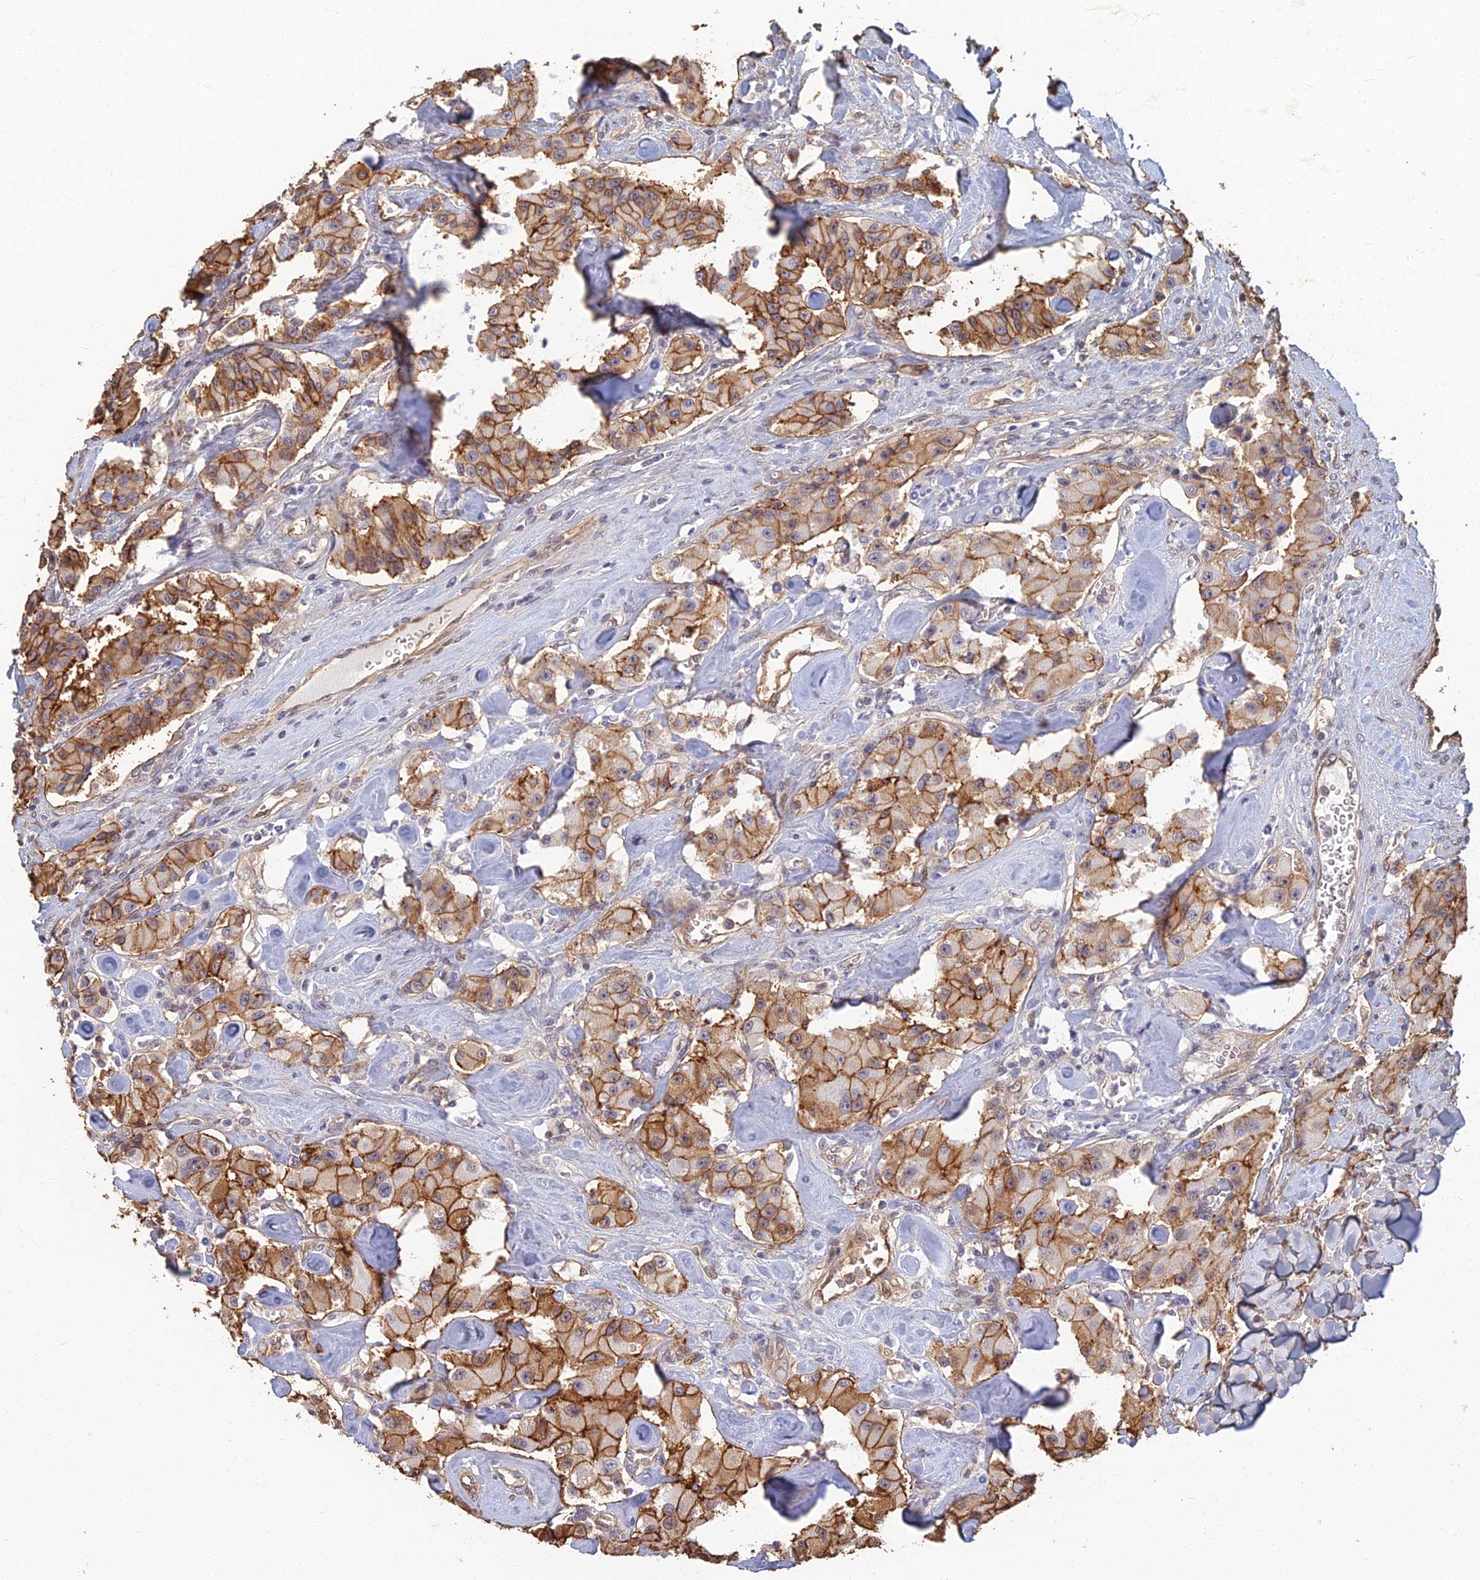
{"staining": {"intensity": "moderate", "quantity": ">75%", "location": "cytoplasmic/membranous"}, "tissue": "carcinoid", "cell_type": "Tumor cells", "image_type": "cancer", "snomed": [{"axis": "morphology", "description": "Carcinoid, malignant, NOS"}, {"axis": "topography", "description": "Pancreas"}], "caption": "Carcinoid was stained to show a protein in brown. There is medium levels of moderate cytoplasmic/membranous positivity in about >75% of tumor cells. (Stains: DAB (3,3'-diaminobenzidine) in brown, nuclei in blue, Microscopy: brightfield microscopy at high magnification).", "gene": "LRRN3", "patient": {"sex": "male", "age": 41}}